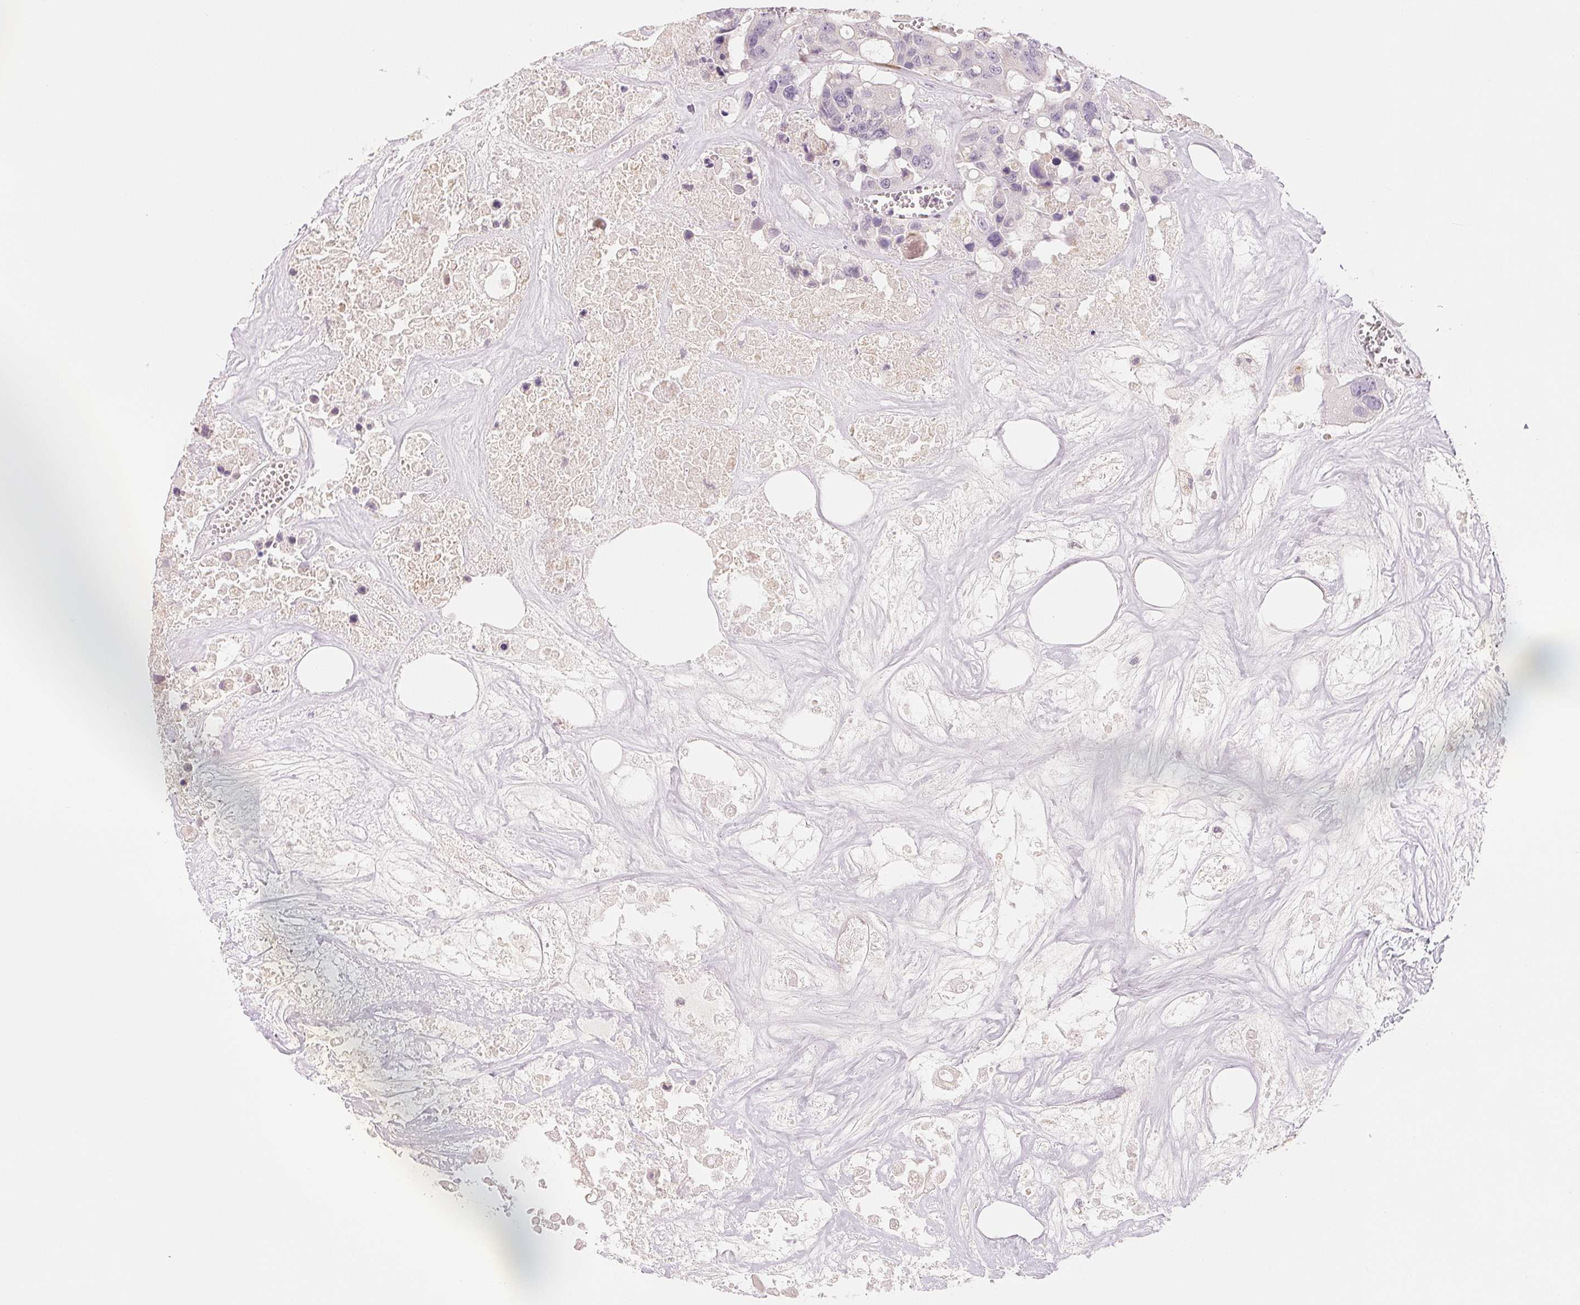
{"staining": {"intensity": "negative", "quantity": "none", "location": "none"}, "tissue": "colorectal cancer", "cell_type": "Tumor cells", "image_type": "cancer", "snomed": [{"axis": "morphology", "description": "Adenocarcinoma, NOS"}, {"axis": "topography", "description": "Colon"}], "caption": "High magnification brightfield microscopy of adenocarcinoma (colorectal) stained with DAB (brown) and counterstained with hematoxylin (blue): tumor cells show no significant positivity.", "gene": "SMARCD3", "patient": {"sex": "male", "age": 77}}